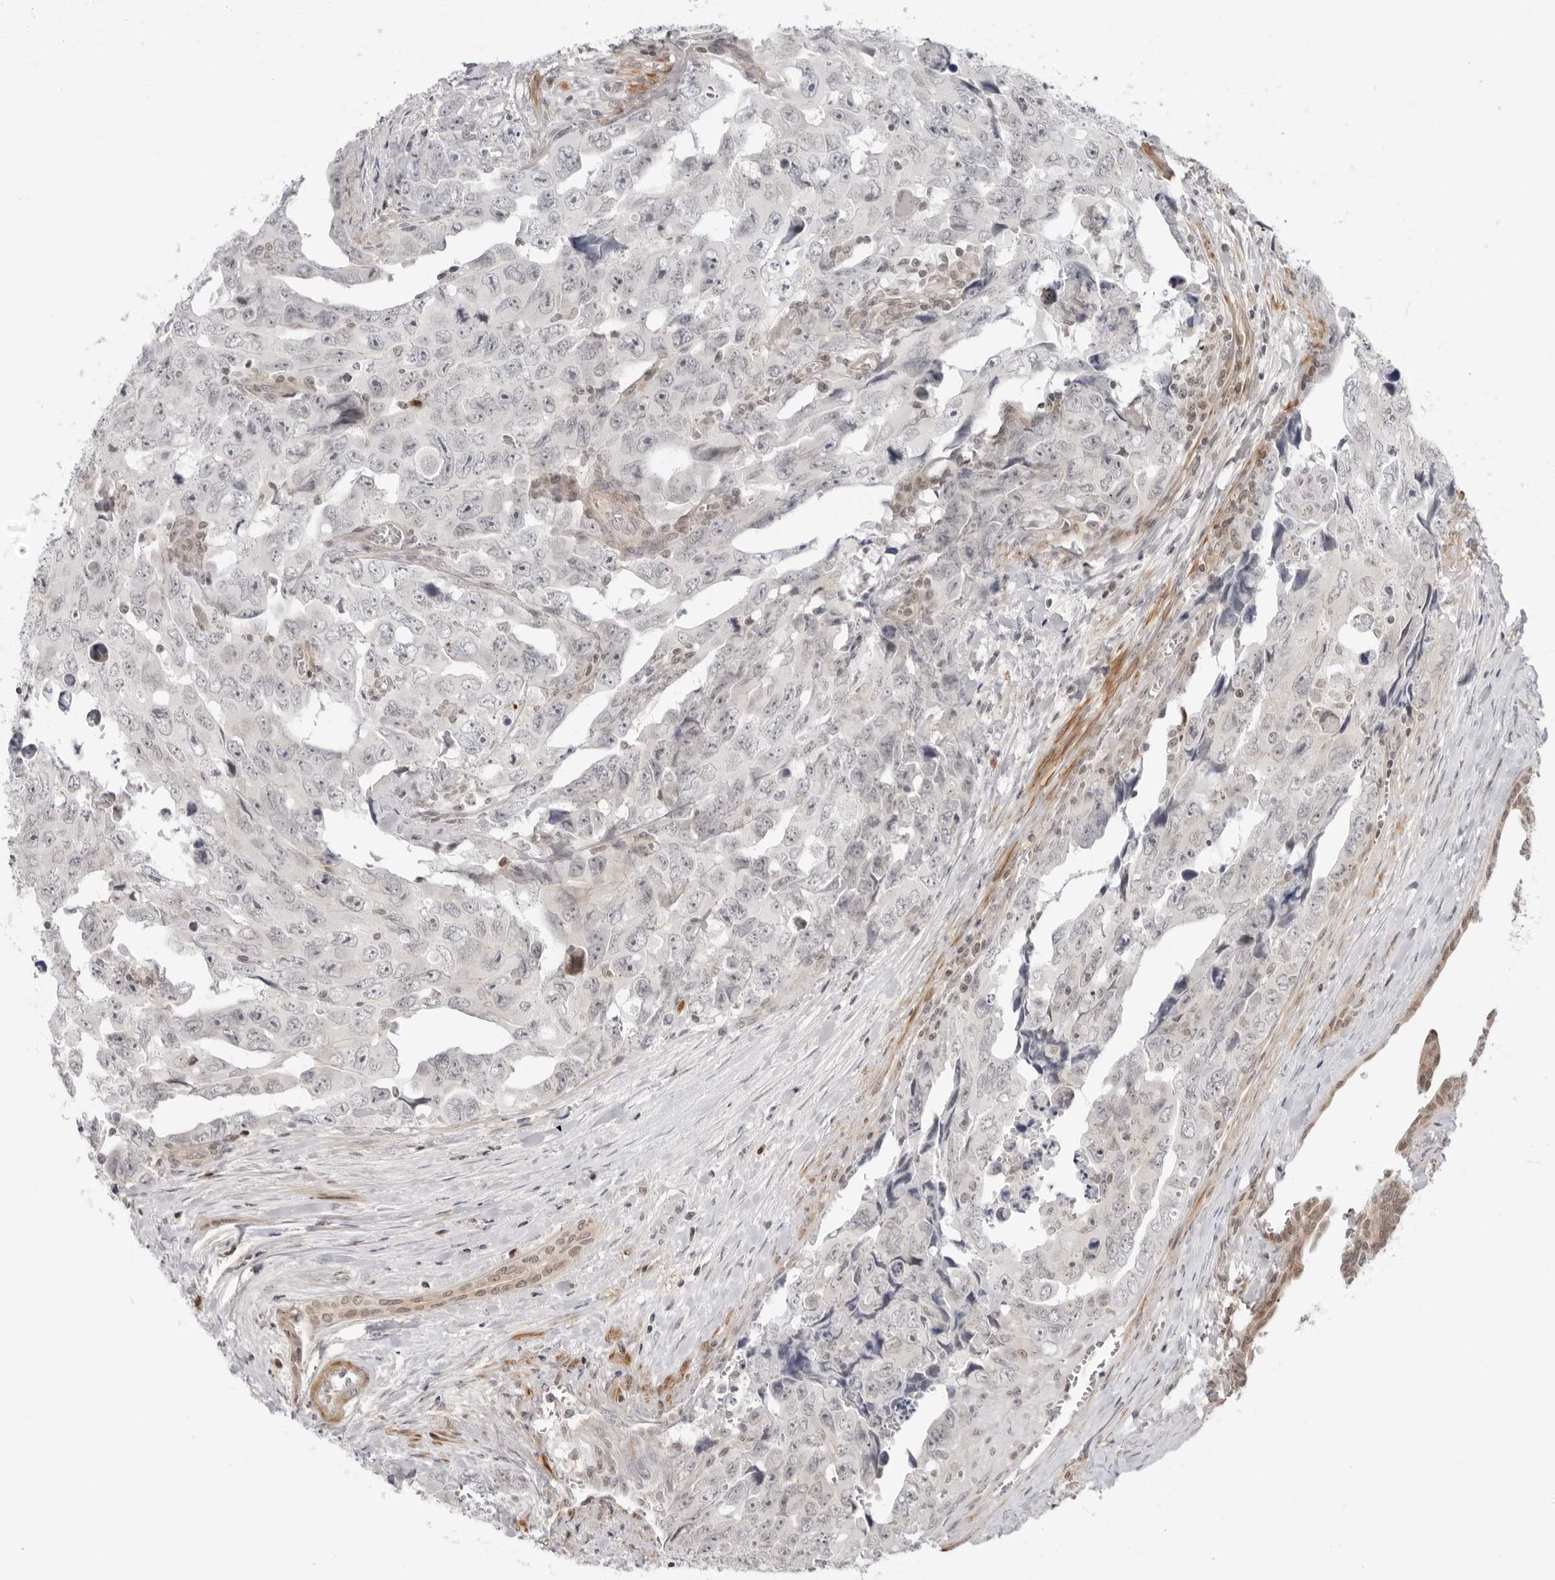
{"staining": {"intensity": "negative", "quantity": "none", "location": "none"}, "tissue": "testis cancer", "cell_type": "Tumor cells", "image_type": "cancer", "snomed": [{"axis": "morphology", "description": "Carcinoma, Embryonal, NOS"}, {"axis": "topography", "description": "Testis"}], "caption": "Tumor cells are negative for protein expression in human embryonal carcinoma (testis). The staining was performed using DAB (3,3'-diaminobenzidine) to visualize the protein expression in brown, while the nuclei were stained in blue with hematoxylin (Magnification: 20x).", "gene": "RNF146", "patient": {"sex": "male", "age": 28}}